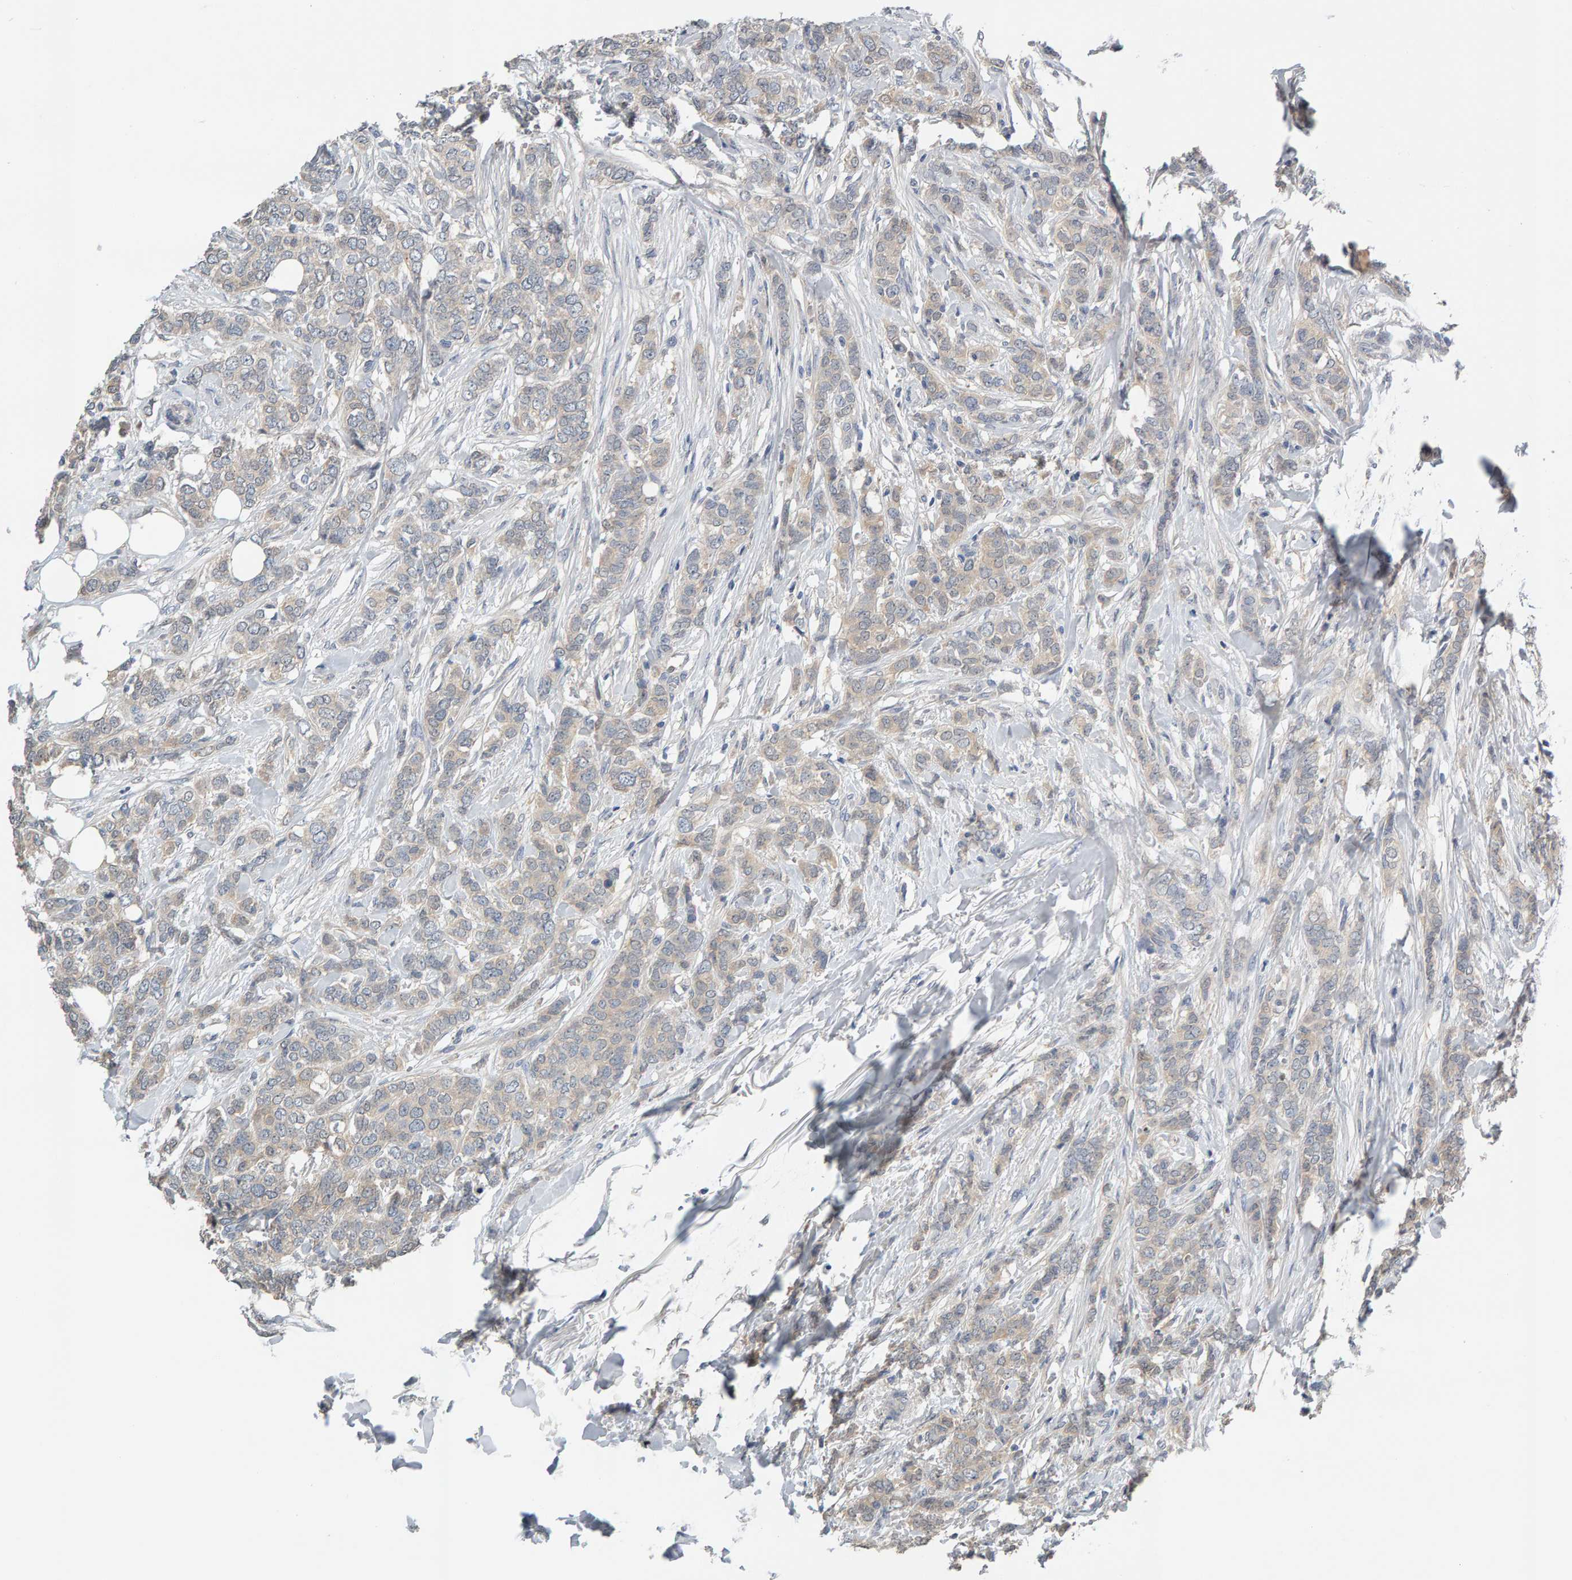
{"staining": {"intensity": "negative", "quantity": "none", "location": "none"}, "tissue": "breast cancer", "cell_type": "Tumor cells", "image_type": "cancer", "snomed": [{"axis": "morphology", "description": "Lobular carcinoma"}, {"axis": "topography", "description": "Skin"}, {"axis": "topography", "description": "Breast"}], "caption": "Tumor cells show no significant protein expression in lobular carcinoma (breast).", "gene": "GFUS", "patient": {"sex": "female", "age": 46}}